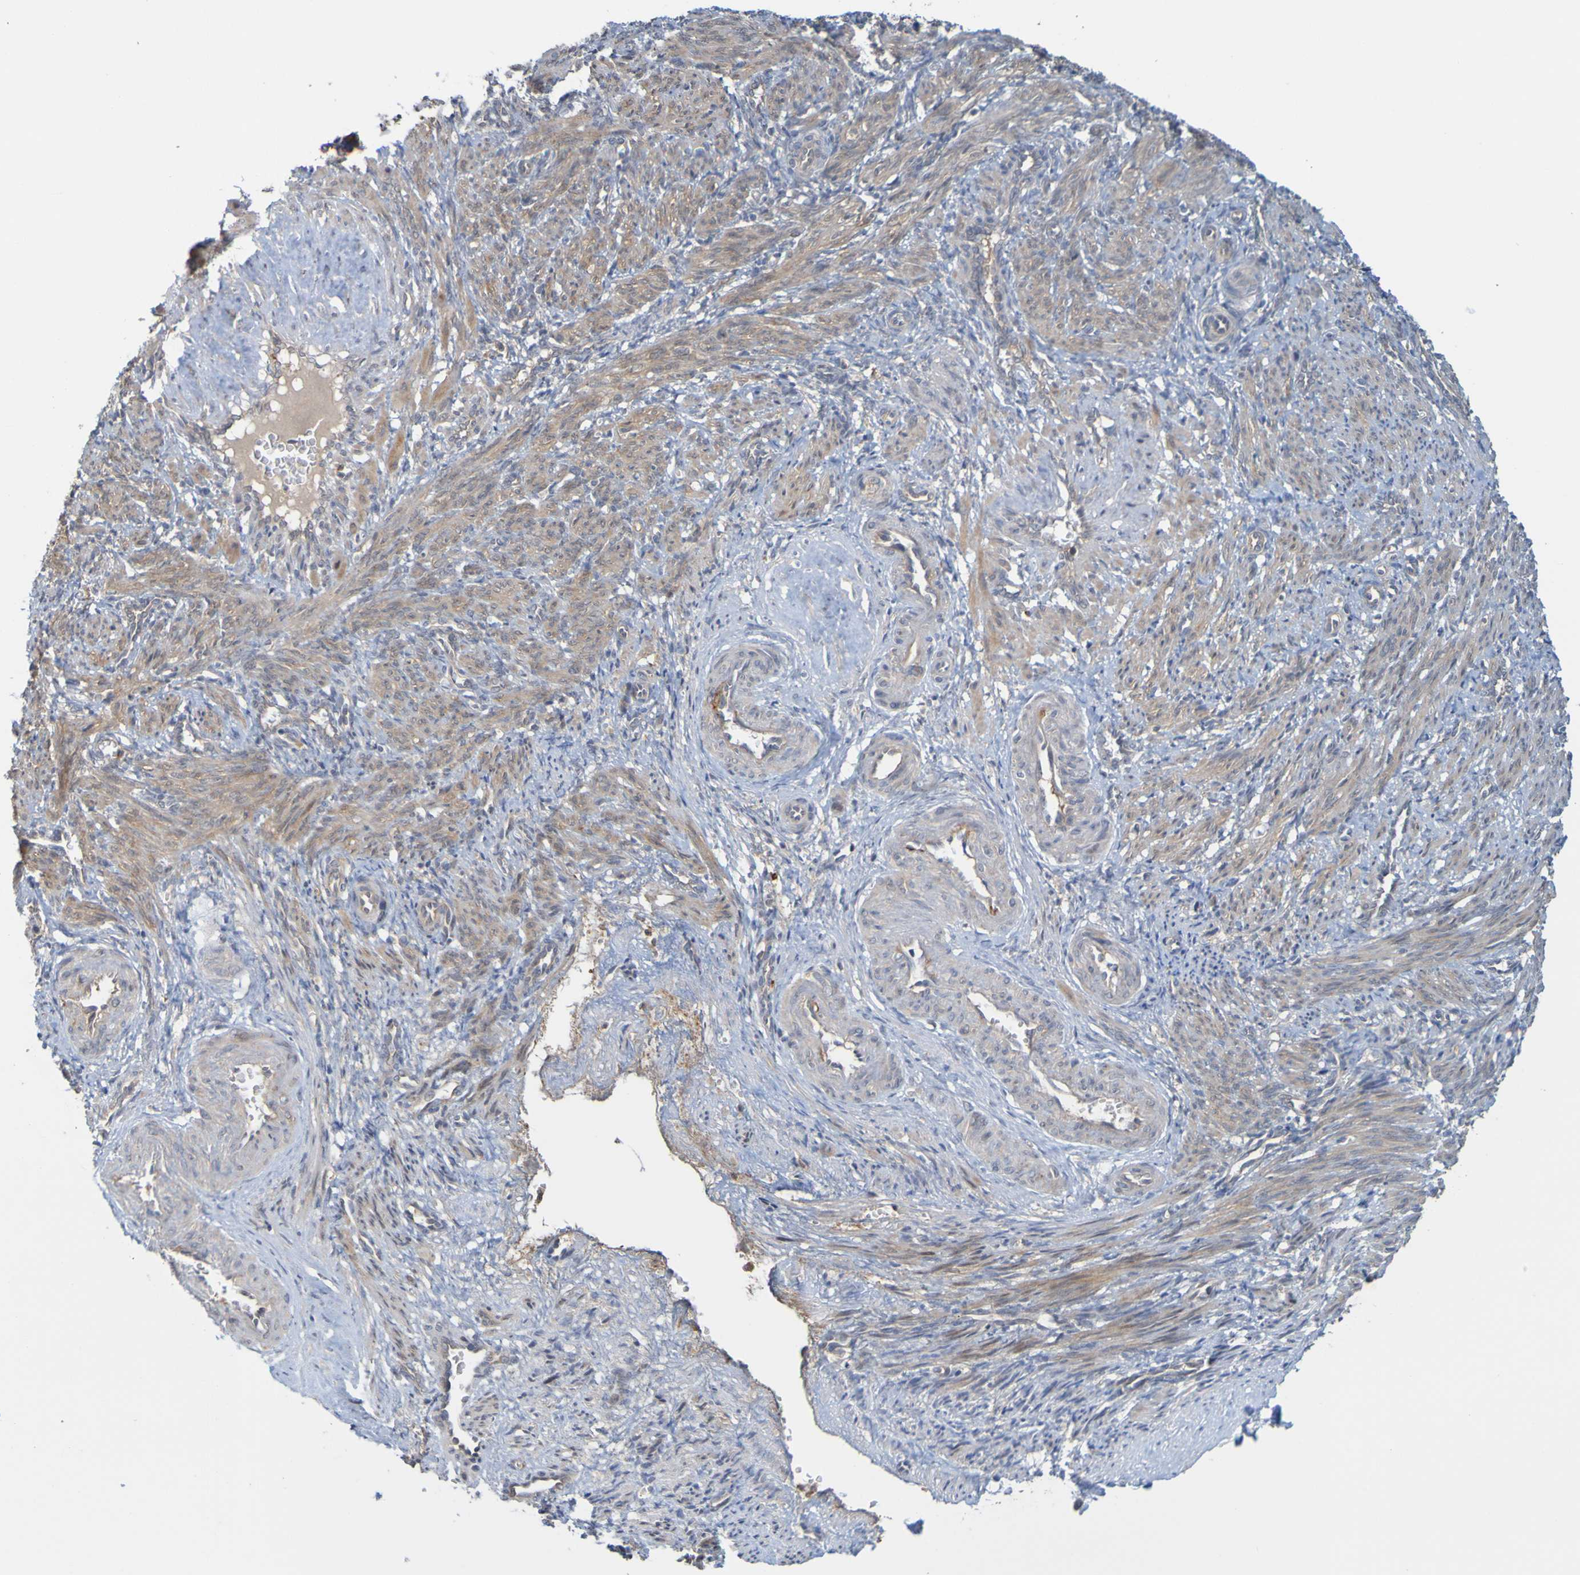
{"staining": {"intensity": "weak", "quantity": ">75%", "location": "cytoplasmic/membranous"}, "tissue": "smooth muscle", "cell_type": "Smooth muscle cells", "image_type": "normal", "snomed": [{"axis": "morphology", "description": "Normal tissue, NOS"}, {"axis": "topography", "description": "Endometrium"}], "caption": "Immunohistochemistry staining of unremarkable smooth muscle, which exhibits low levels of weak cytoplasmic/membranous staining in about >75% of smooth muscle cells indicating weak cytoplasmic/membranous protein expression. The staining was performed using DAB (3,3'-diaminobenzidine) (brown) for protein detection and nuclei were counterstained in hematoxylin (blue).", "gene": "NAV2", "patient": {"sex": "female", "age": 33}}